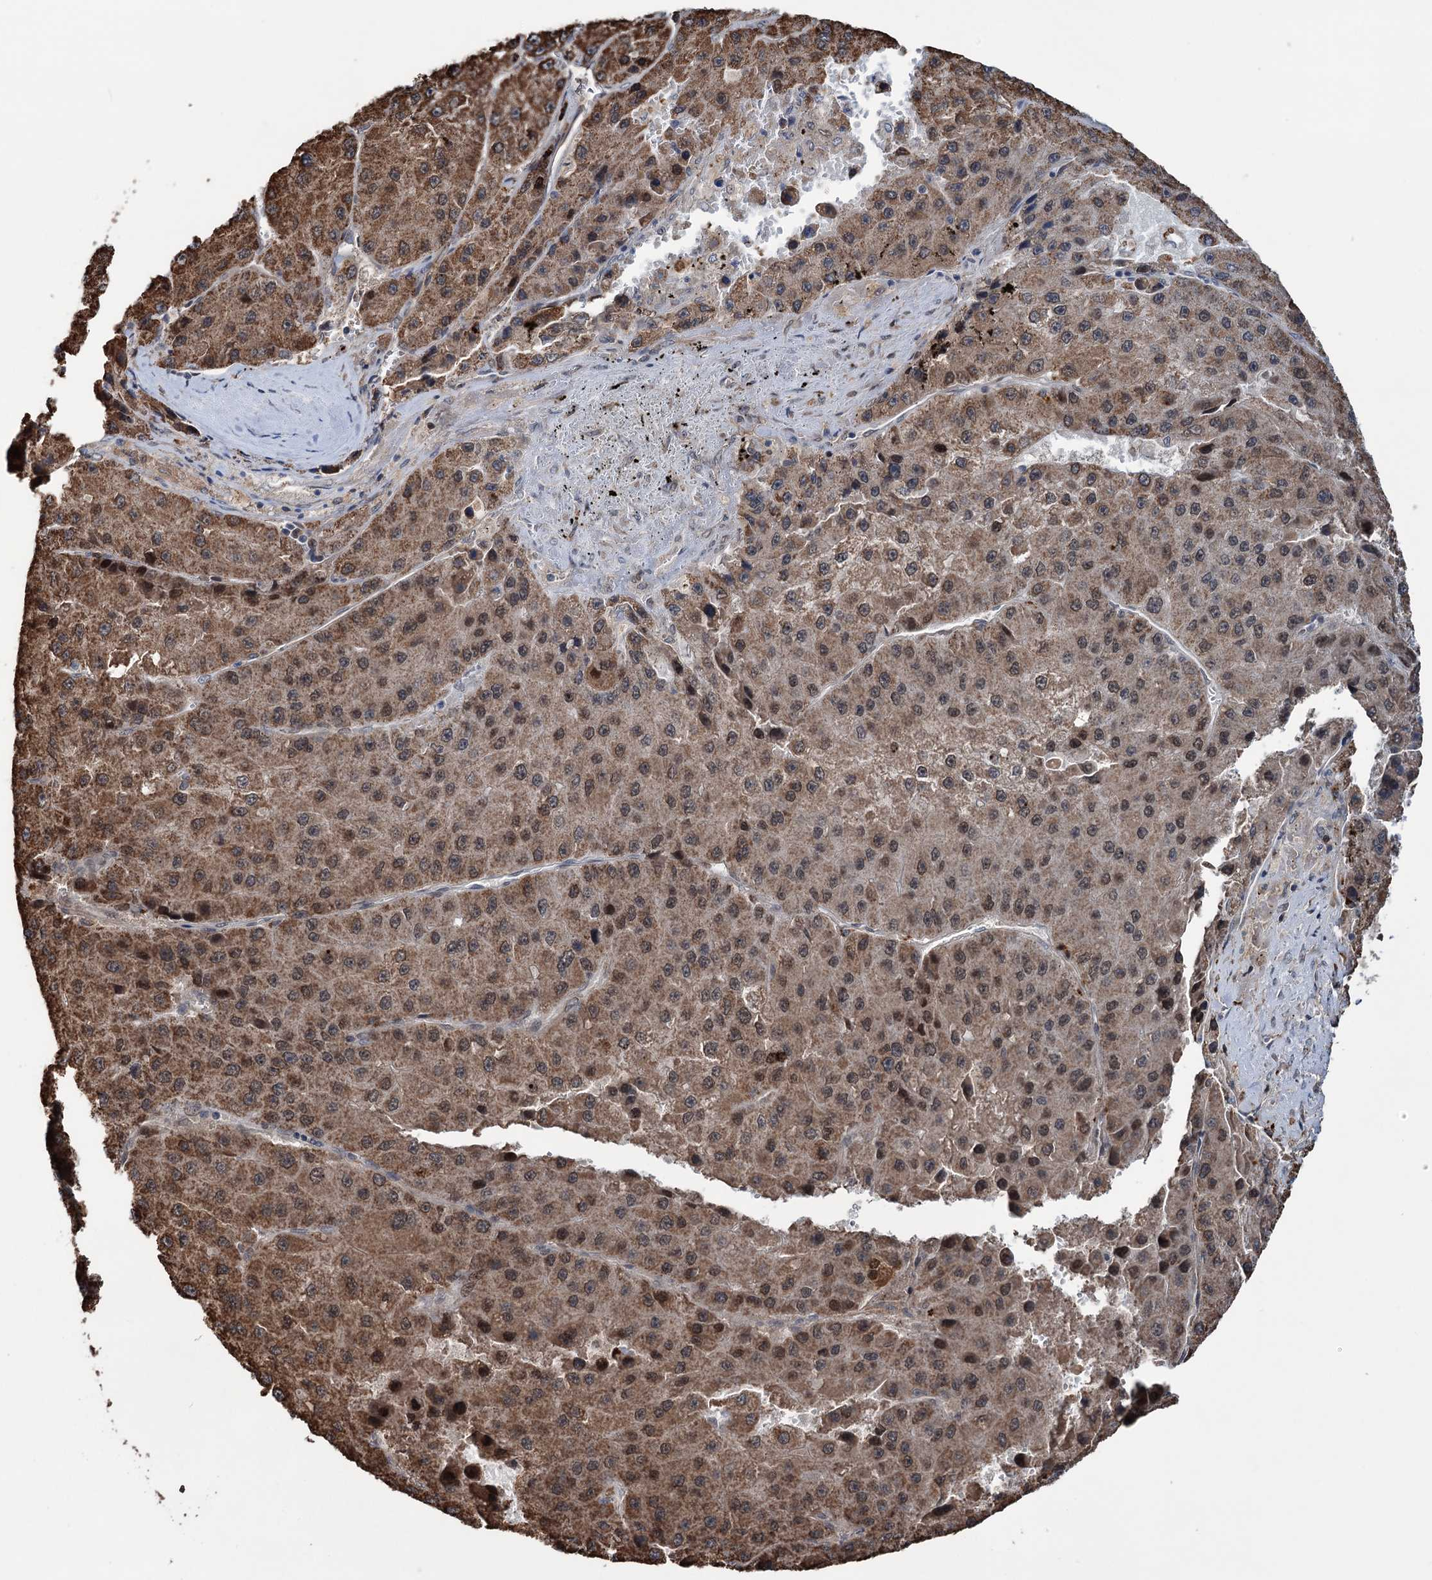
{"staining": {"intensity": "moderate", "quantity": ">75%", "location": "cytoplasmic/membranous,nuclear"}, "tissue": "liver cancer", "cell_type": "Tumor cells", "image_type": "cancer", "snomed": [{"axis": "morphology", "description": "Carcinoma, Hepatocellular, NOS"}, {"axis": "topography", "description": "Liver"}], "caption": "Hepatocellular carcinoma (liver) stained with a protein marker exhibits moderate staining in tumor cells.", "gene": "NCAPD2", "patient": {"sex": "female", "age": 73}}